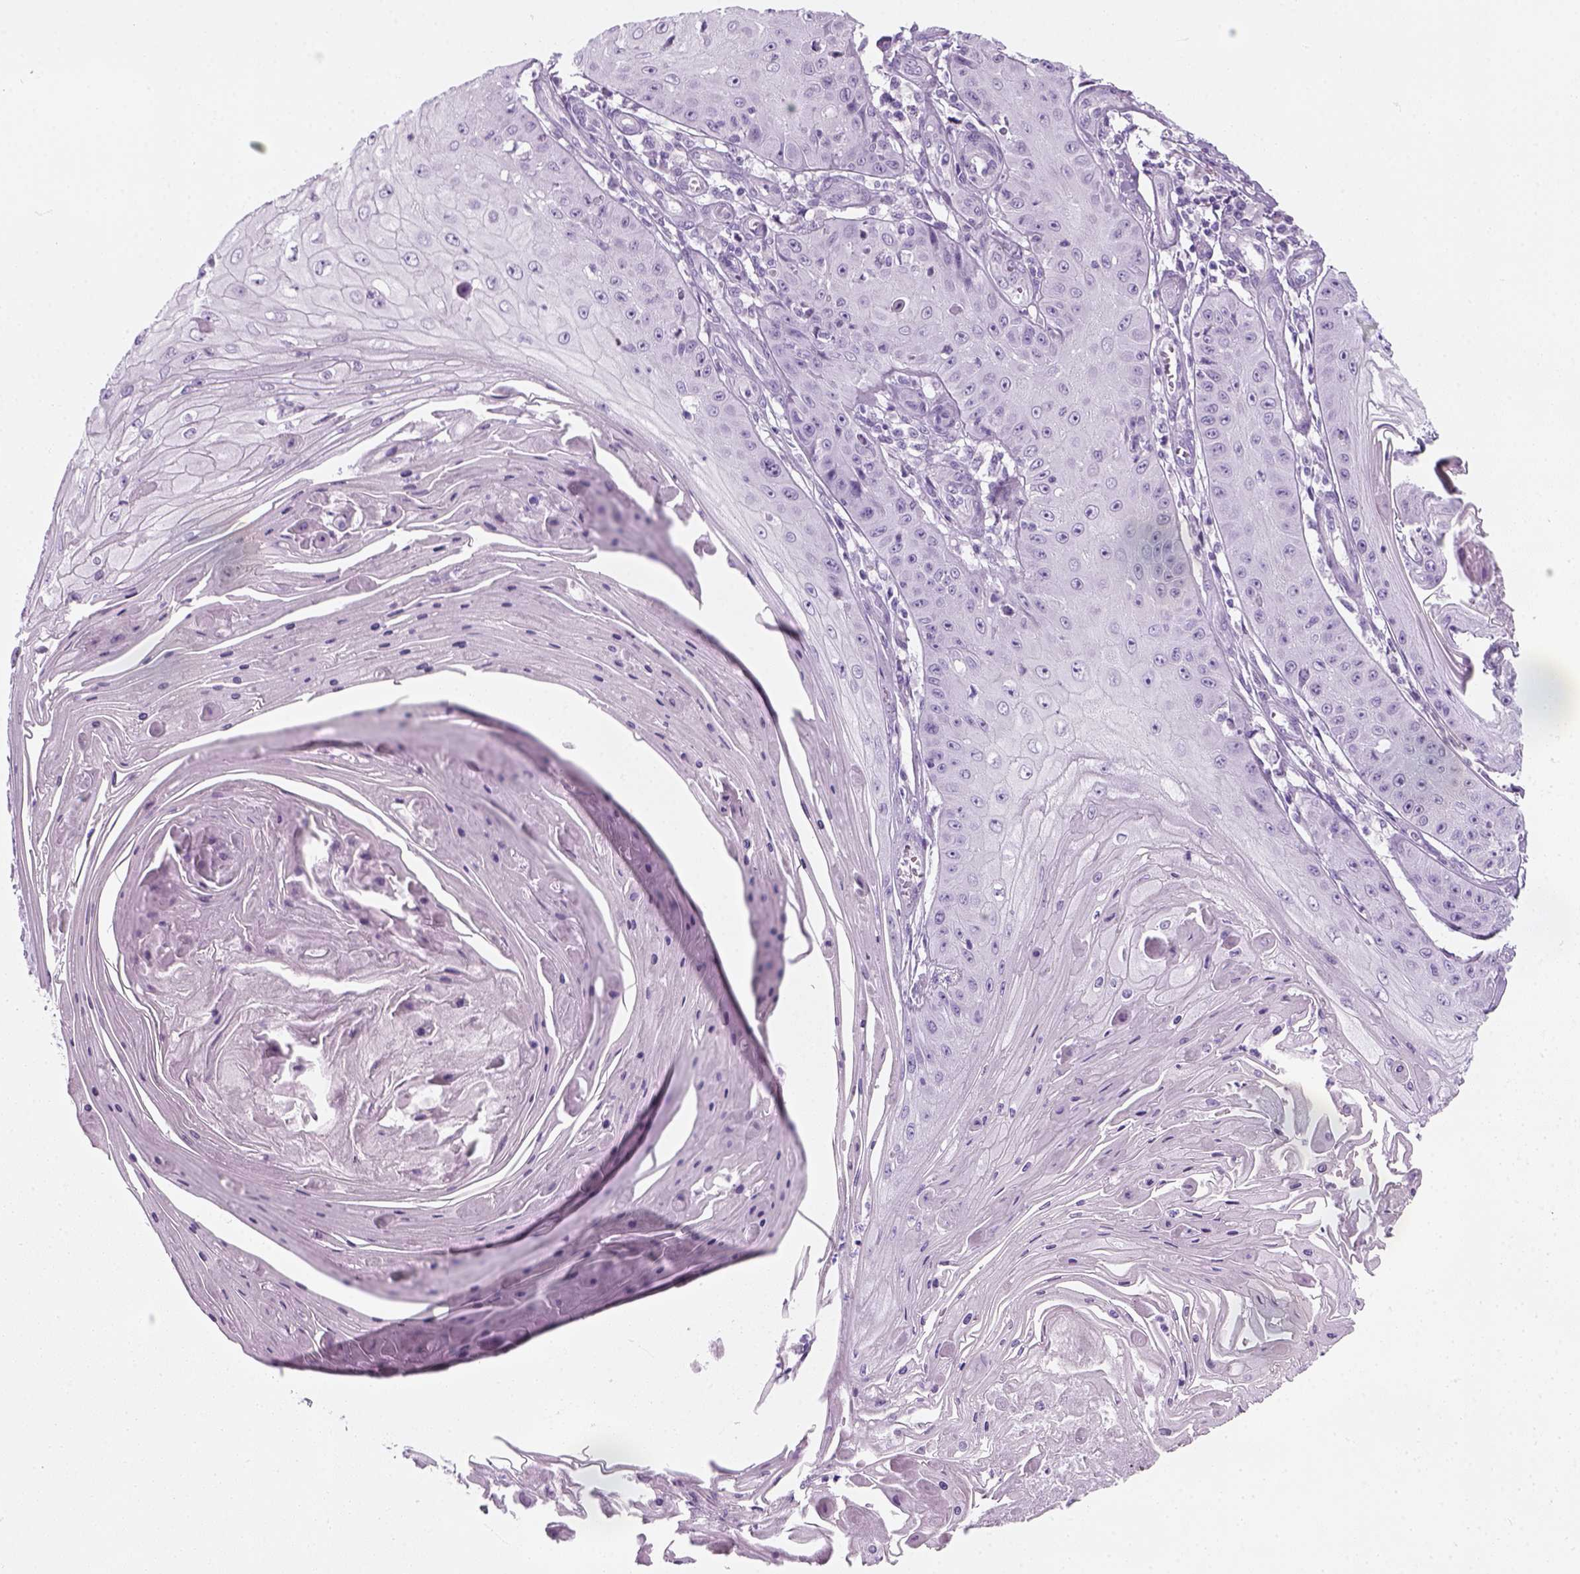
{"staining": {"intensity": "negative", "quantity": "none", "location": "none"}, "tissue": "skin cancer", "cell_type": "Tumor cells", "image_type": "cancer", "snomed": [{"axis": "morphology", "description": "Squamous cell carcinoma, NOS"}, {"axis": "topography", "description": "Skin"}], "caption": "An IHC photomicrograph of squamous cell carcinoma (skin) is shown. There is no staining in tumor cells of squamous cell carcinoma (skin).", "gene": "SLC12A5", "patient": {"sex": "male", "age": 70}}